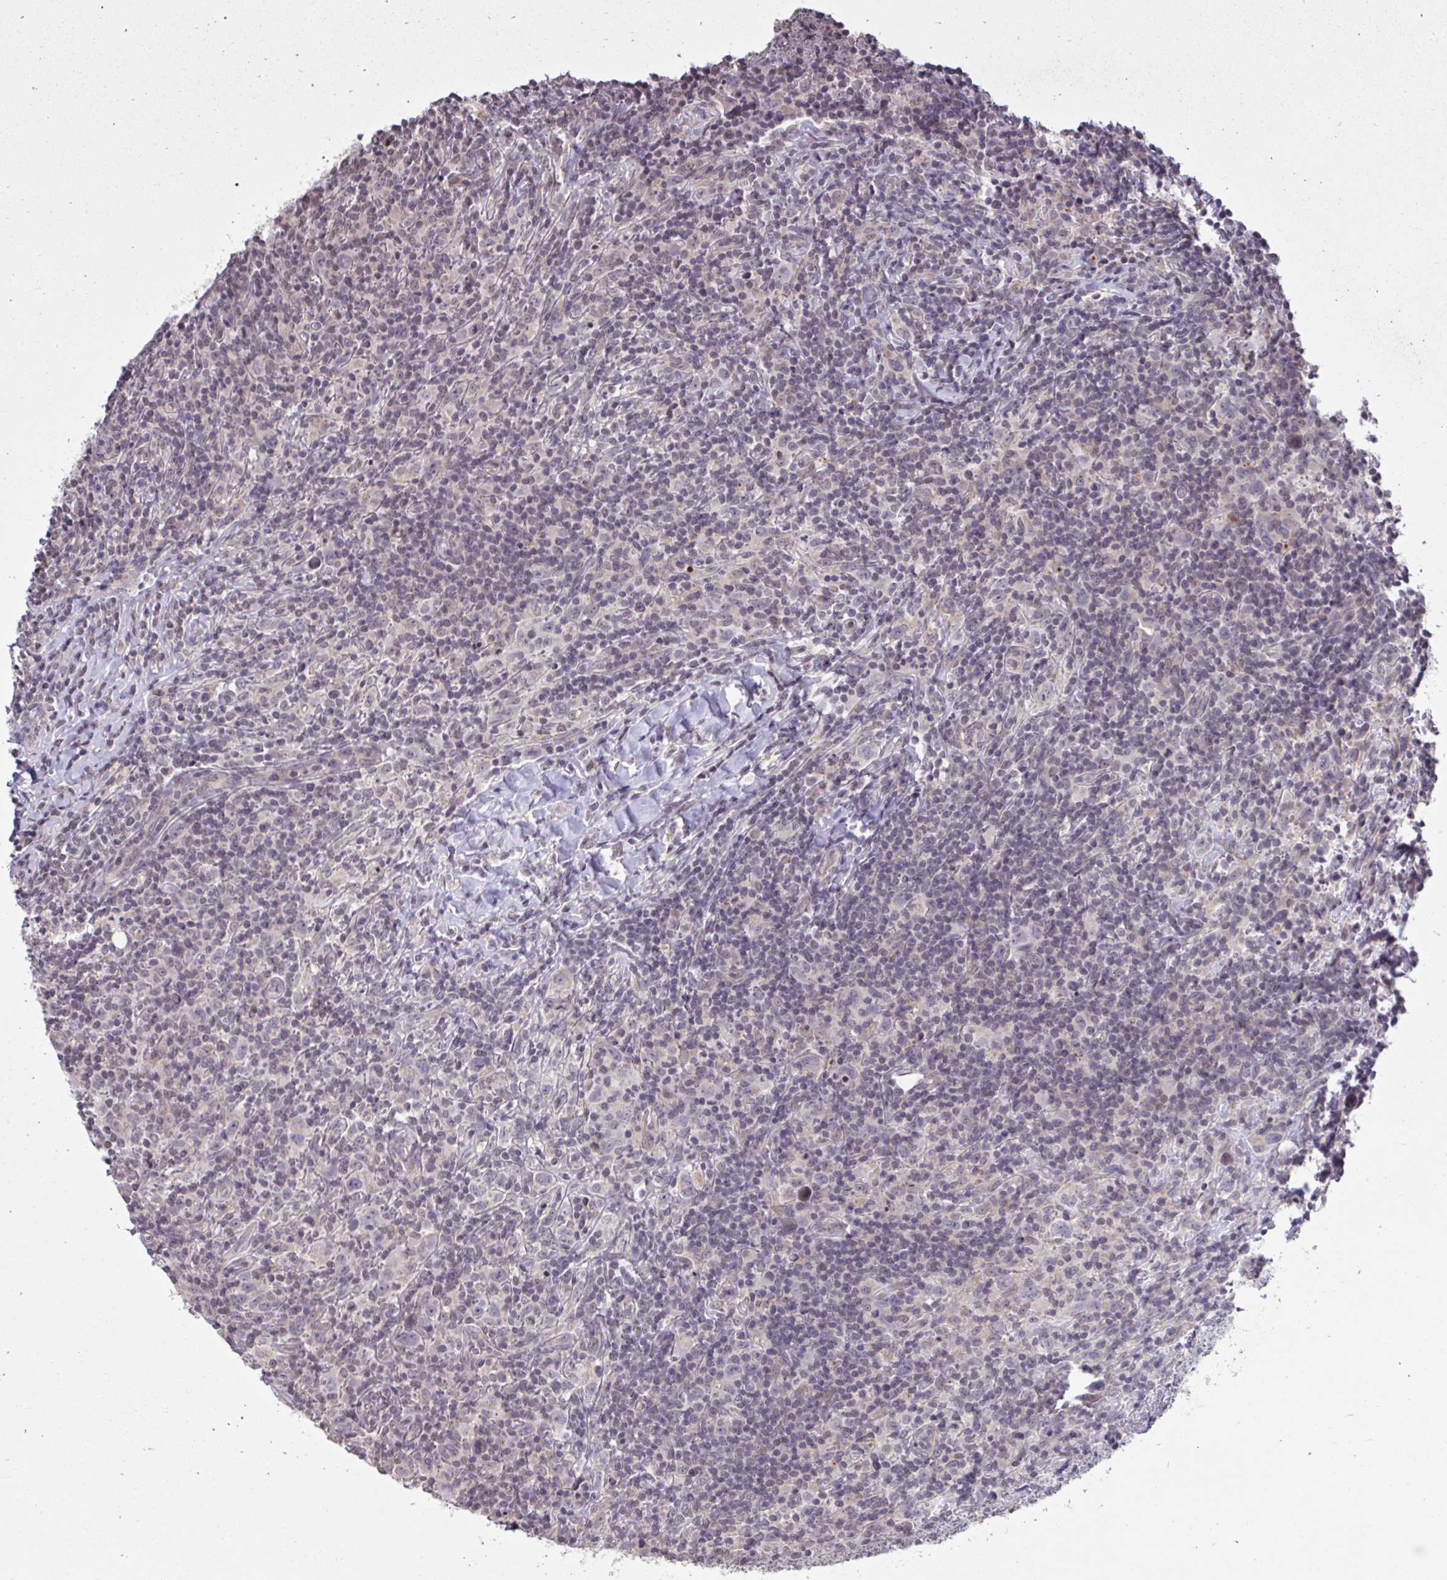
{"staining": {"intensity": "negative", "quantity": "none", "location": "none"}, "tissue": "lymphoma", "cell_type": "Tumor cells", "image_type": "cancer", "snomed": [{"axis": "morphology", "description": "Hodgkin's disease, NOS"}, {"axis": "topography", "description": "Lymph node"}], "caption": "This is an IHC image of Hodgkin's disease. There is no expression in tumor cells.", "gene": "CYP20A1", "patient": {"sex": "female", "age": 18}}